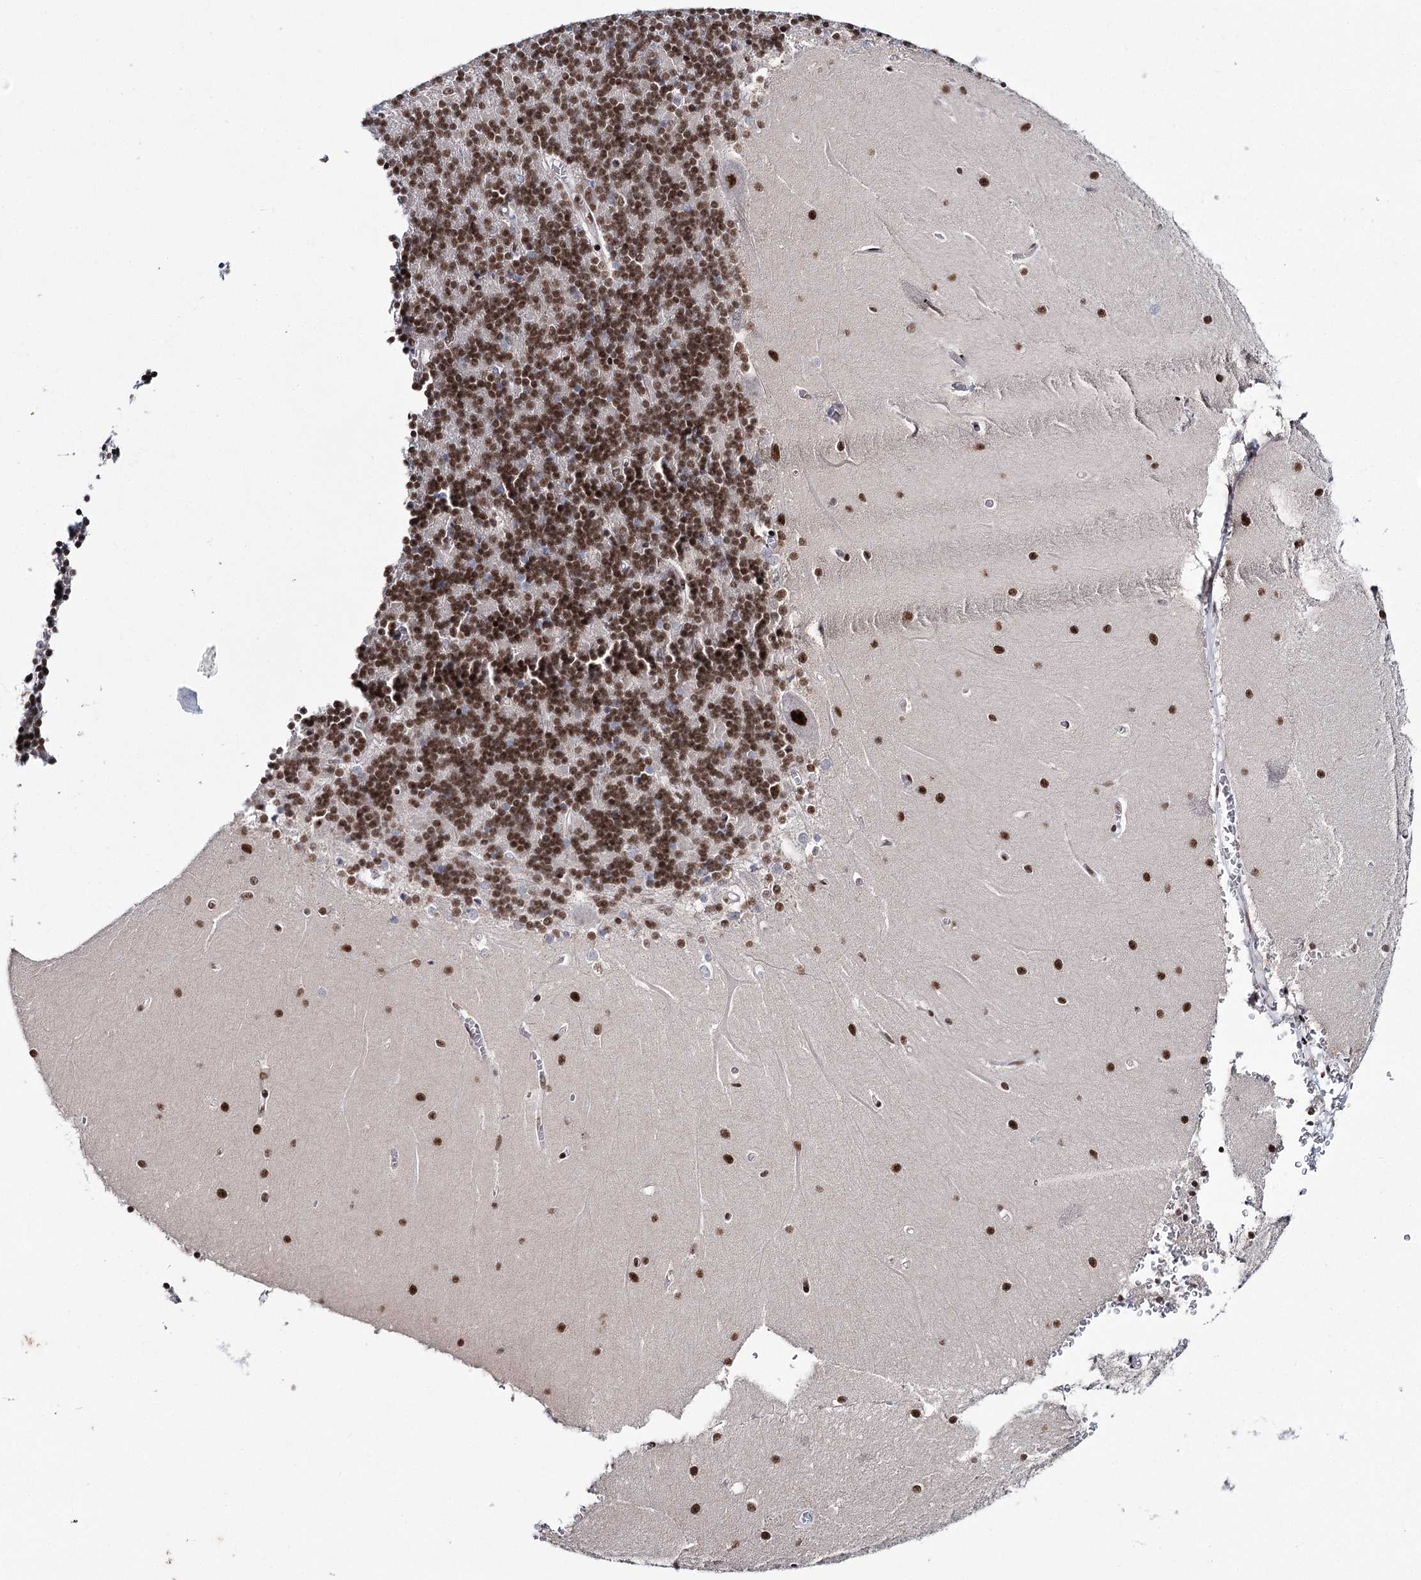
{"staining": {"intensity": "strong", "quantity": "25%-75%", "location": "nuclear"}, "tissue": "cerebellum", "cell_type": "Cells in granular layer", "image_type": "normal", "snomed": [{"axis": "morphology", "description": "Normal tissue, NOS"}, {"axis": "topography", "description": "Cerebellum"}], "caption": "Immunohistochemistry (IHC) staining of benign cerebellum, which demonstrates high levels of strong nuclear expression in approximately 25%-75% of cells in granular layer indicating strong nuclear protein positivity. The staining was performed using DAB (3,3'-diaminobenzidine) (brown) for protein detection and nuclei were counterstained in hematoxylin (blue).", "gene": "SCAF8", "patient": {"sex": "male", "age": 37}}